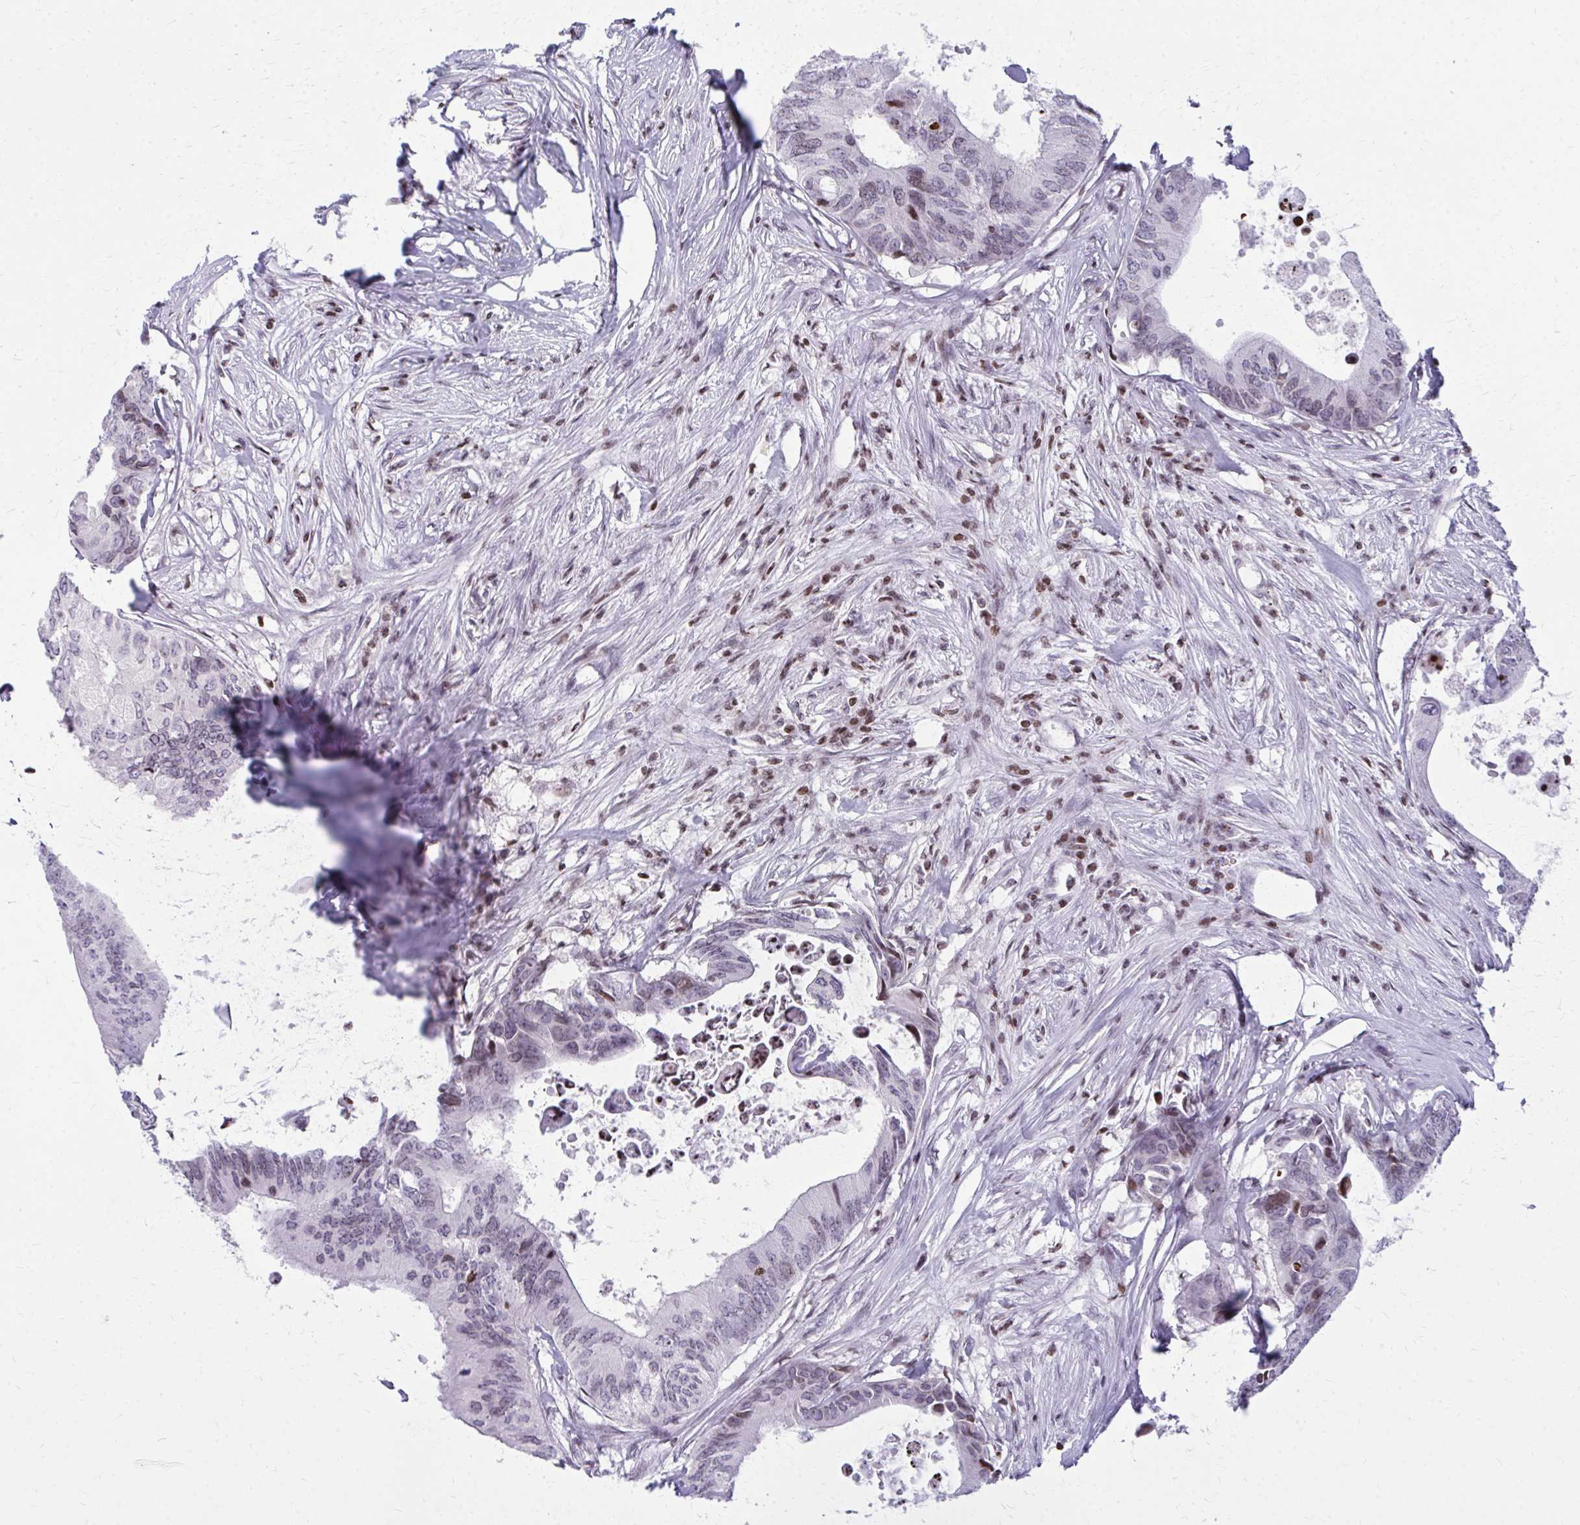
{"staining": {"intensity": "weak", "quantity": "<25%", "location": "nuclear"}, "tissue": "colorectal cancer", "cell_type": "Tumor cells", "image_type": "cancer", "snomed": [{"axis": "morphology", "description": "Adenocarcinoma, NOS"}, {"axis": "topography", "description": "Colon"}], "caption": "Immunohistochemistry histopathology image of human colorectal adenocarcinoma stained for a protein (brown), which shows no positivity in tumor cells.", "gene": "AP5M1", "patient": {"sex": "male", "age": 71}}